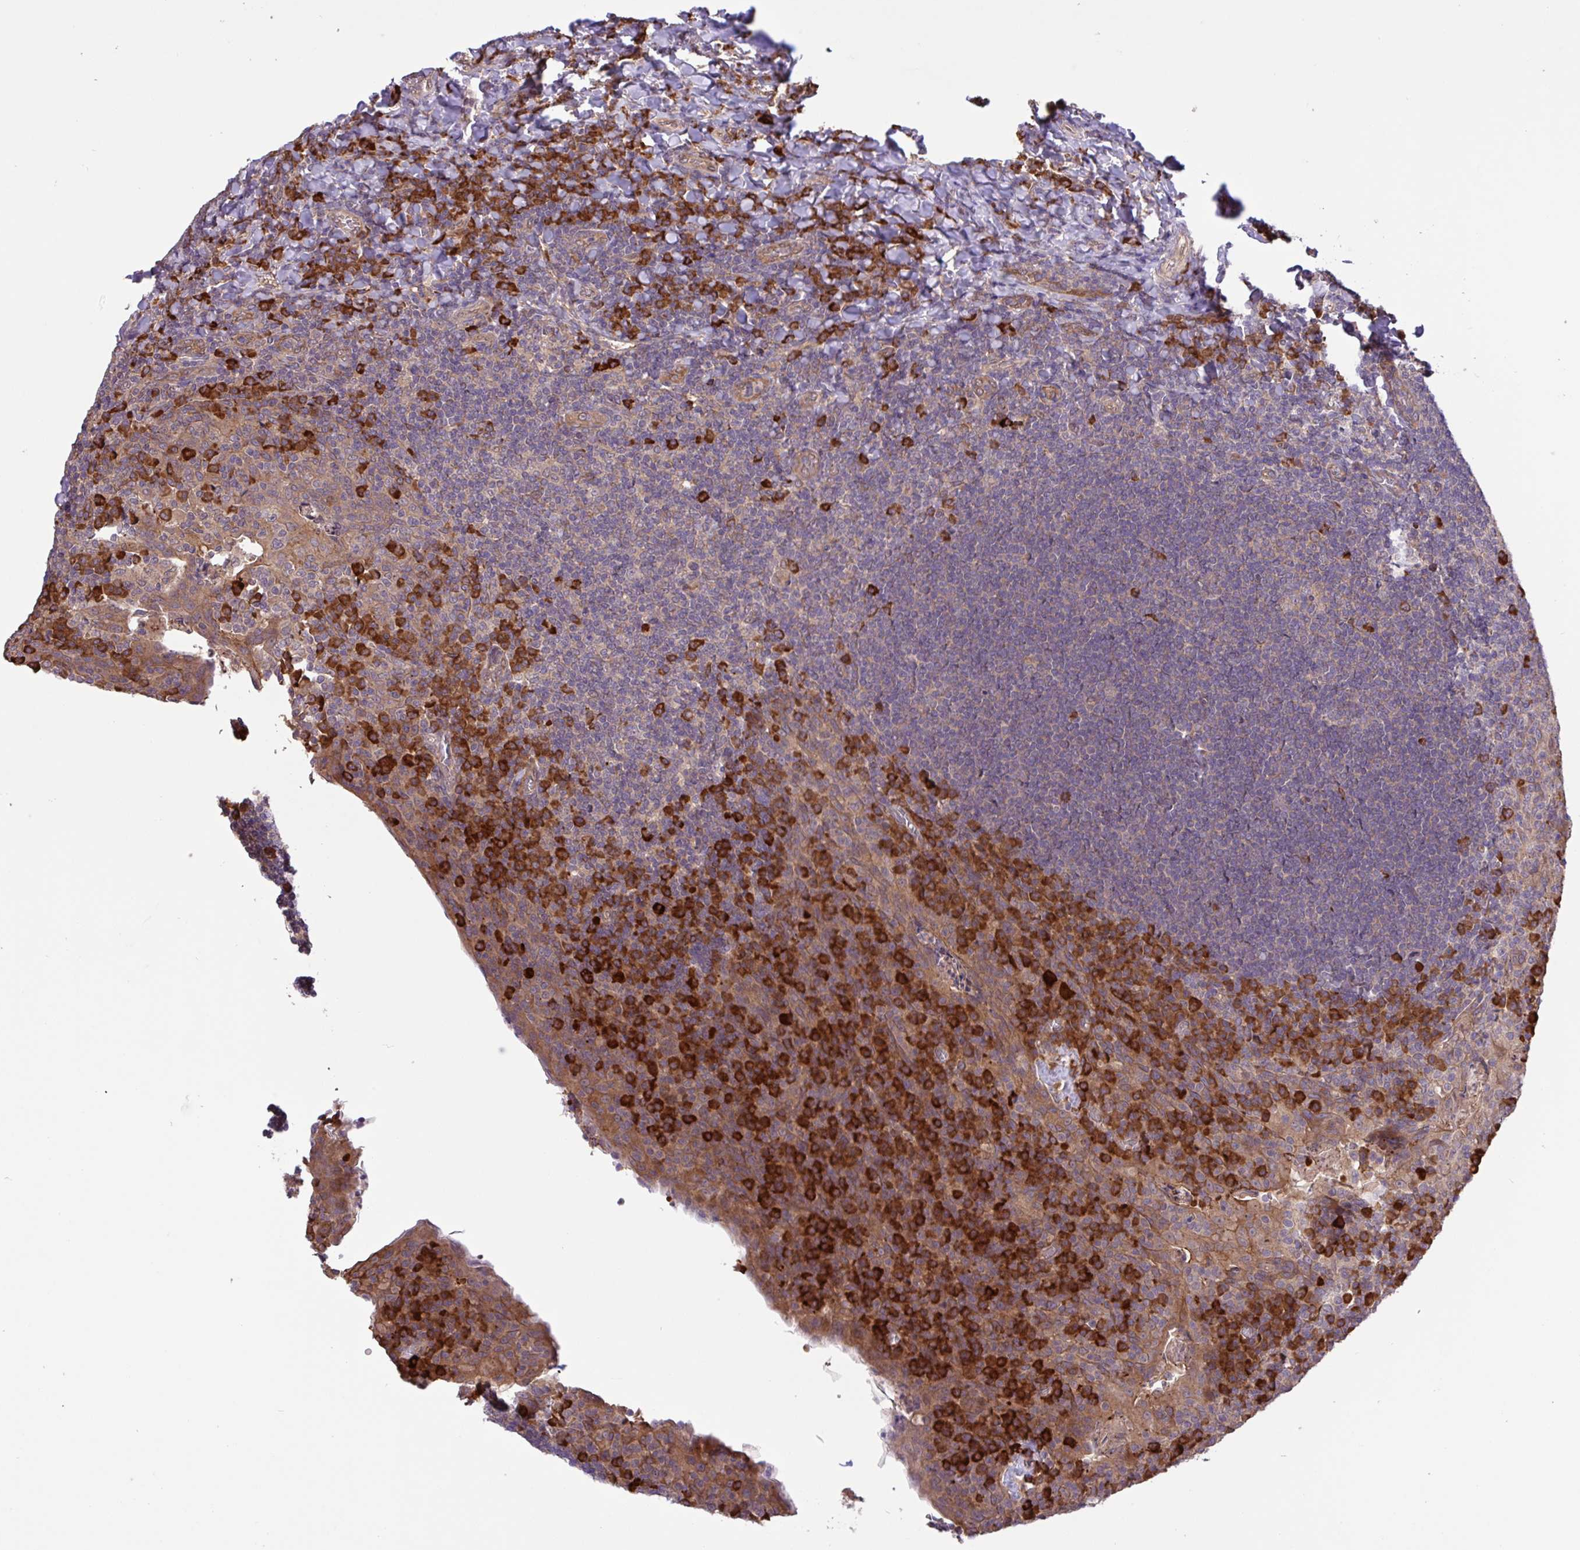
{"staining": {"intensity": "moderate", "quantity": "<25%", "location": "cytoplasmic/membranous"}, "tissue": "tonsil", "cell_type": "Germinal center cells", "image_type": "normal", "snomed": [{"axis": "morphology", "description": "Normal tissue, NOS"}, {"axis": "topography", "description": "Tonsil"}], "caption": "Immunohistochemical staining of normal tonsil reveals <25% levels of moderate cytoplasmic/membranous protein positivity in about <25% of germinal center cells. (DAB (3,3'-diaminobenzidine) IHC with brightfield microscopy, high magnification).", "gene": "INTS10", "patient": {"sex": "male", "age": 17}}